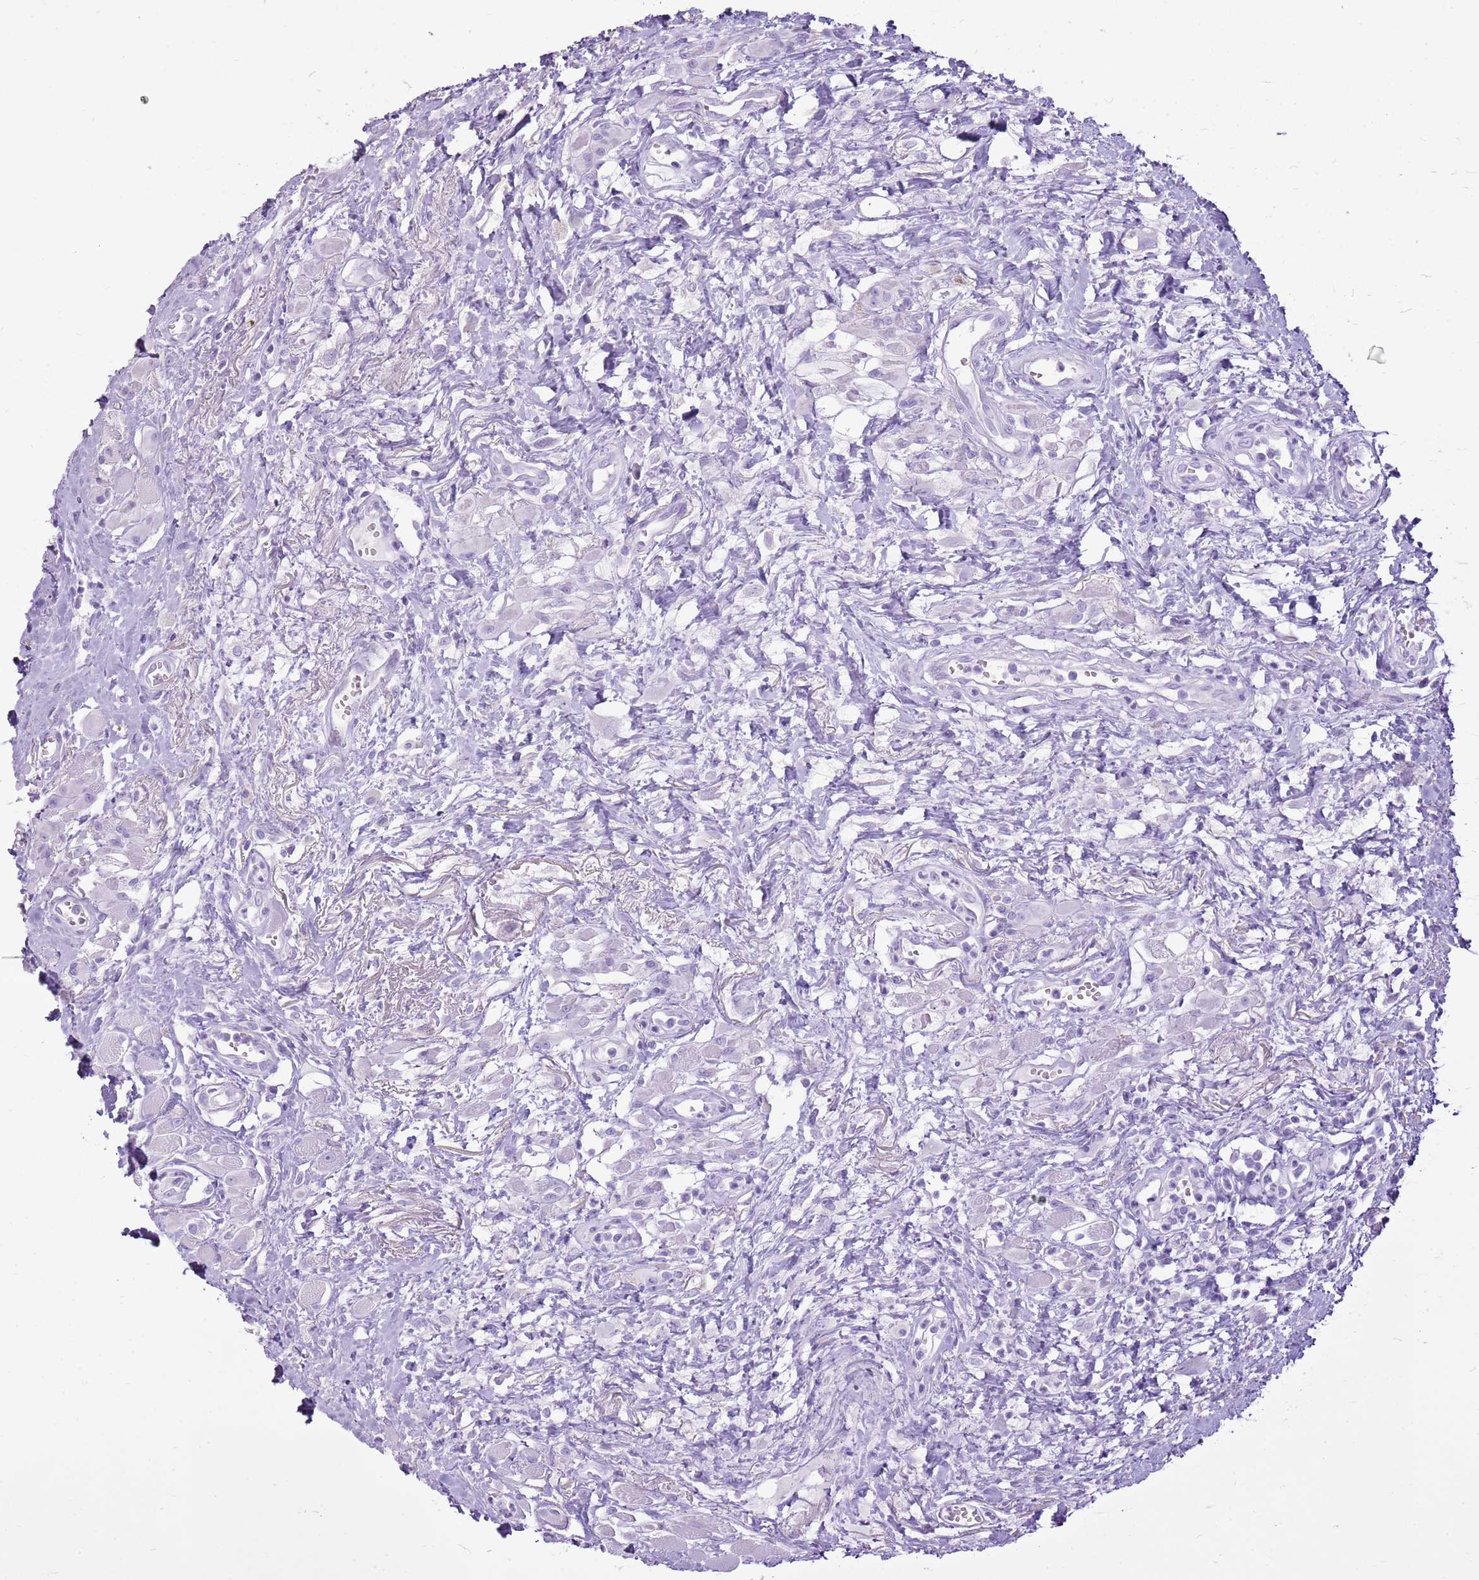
{"staining": {"intensity": "negative", "quantity": "none", "location": "none"}, "tissue": "head and neck cancer", "cell_type": "Tumor cells", "image_type": "cancer", "snomed": [{"axis": "morphology", "description": "Squamous cell carcinoma, NOS"}, {"axis": "topography", "description": "Head-Neck"}], "caption": "Tumor cells are negative for brown protein staining in head and neck cancer. (DAB immunohistochemistry (IHC), high magnification).", "gene": "CNFN", "patient": {"sex": "female", "age": 70}}